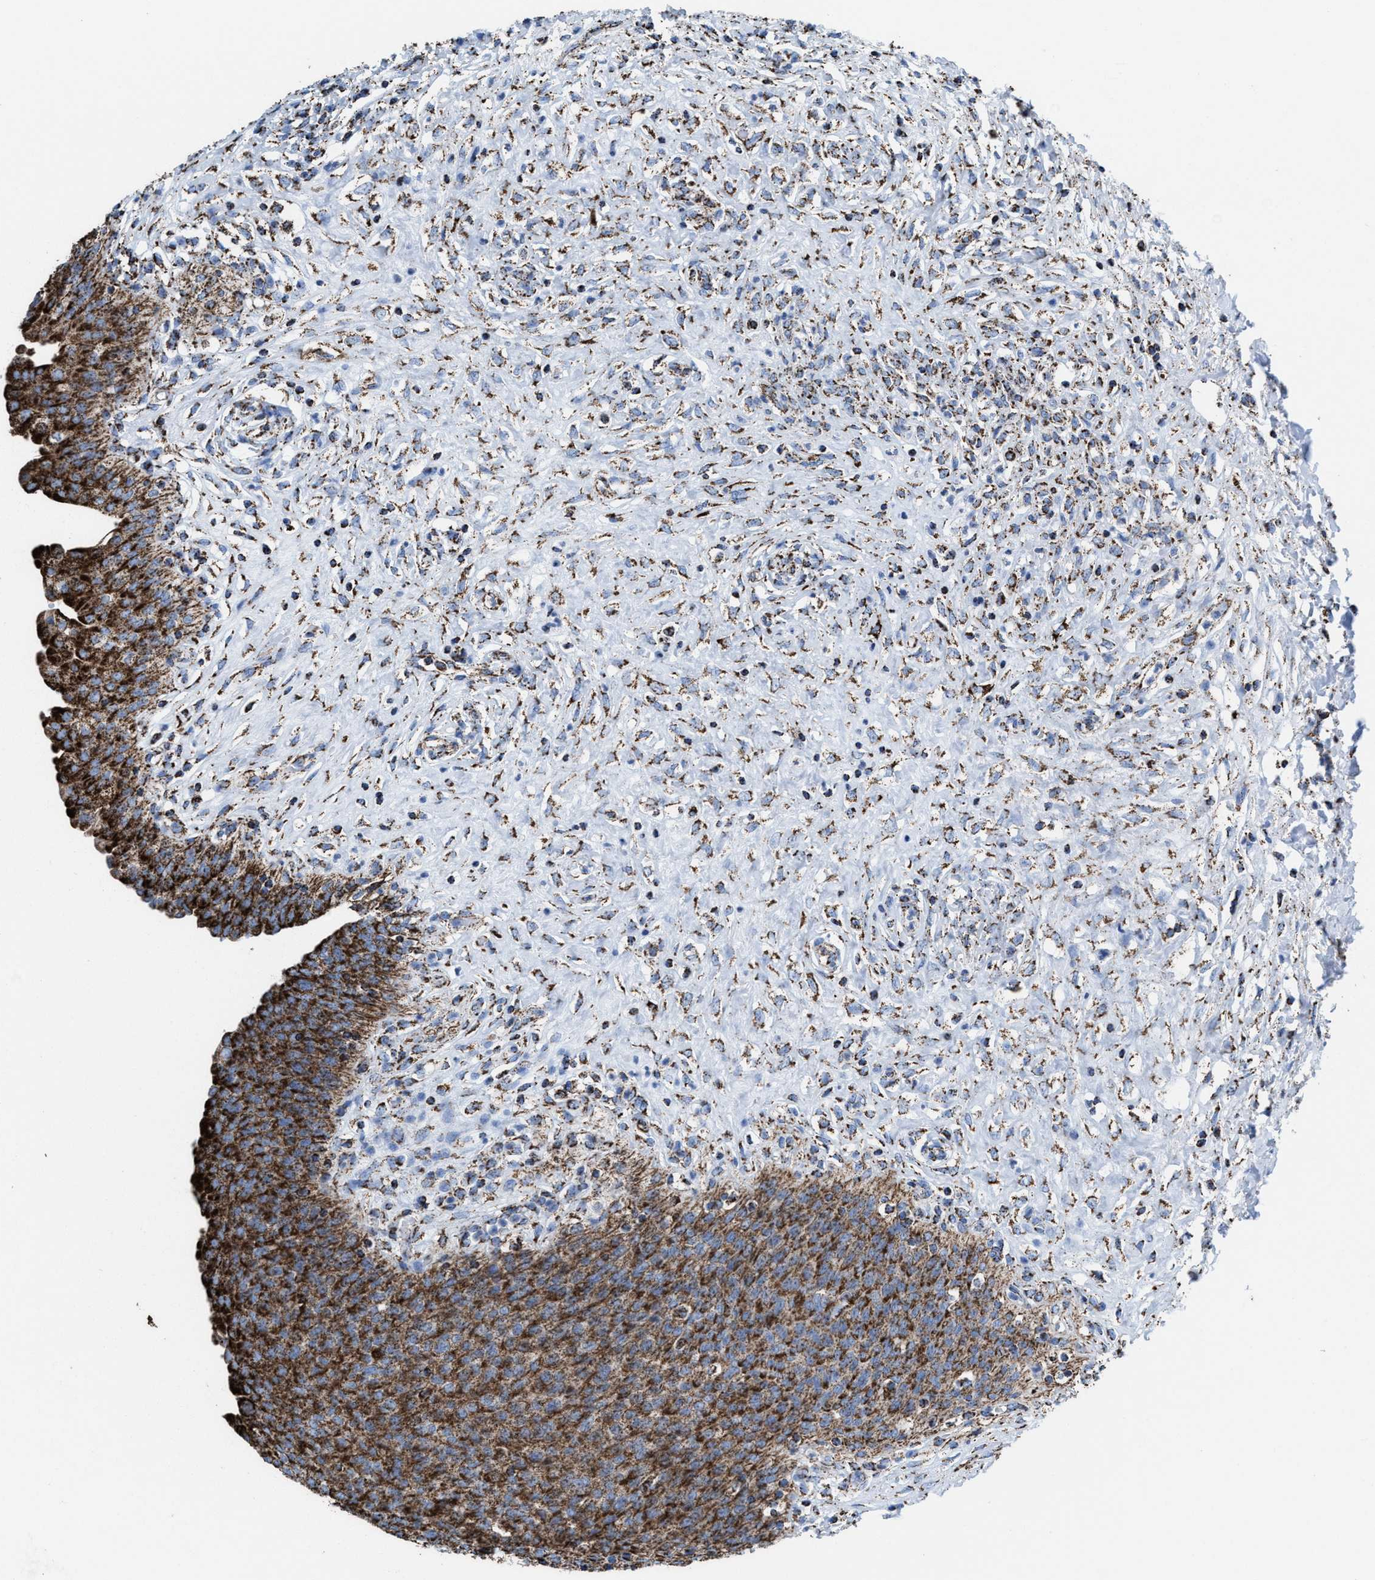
{"staining": {"intensity": "strong", "quantity": ">75%", "location": "cytoplasmic/membranous"}, "tissue": "urinary bladder", "cell_type": "Urothelial cells", "image_type": "normal", "snomed": [{"axis": "morphology", "description": "Urothelial carcinoma, High grade"}, {"axis": "topography", "description": "Urinary bladder"}], "caption": "DAB (3,3'-diaminobenzidine) immunohistochemical staining of unremarkable human urinary bladder displays strong cytoplasmic/membranous protein positivity in about >75% of urothelial cells.", "gene": "ECHS1", "patient": {"sex": "male", "age": 46}}